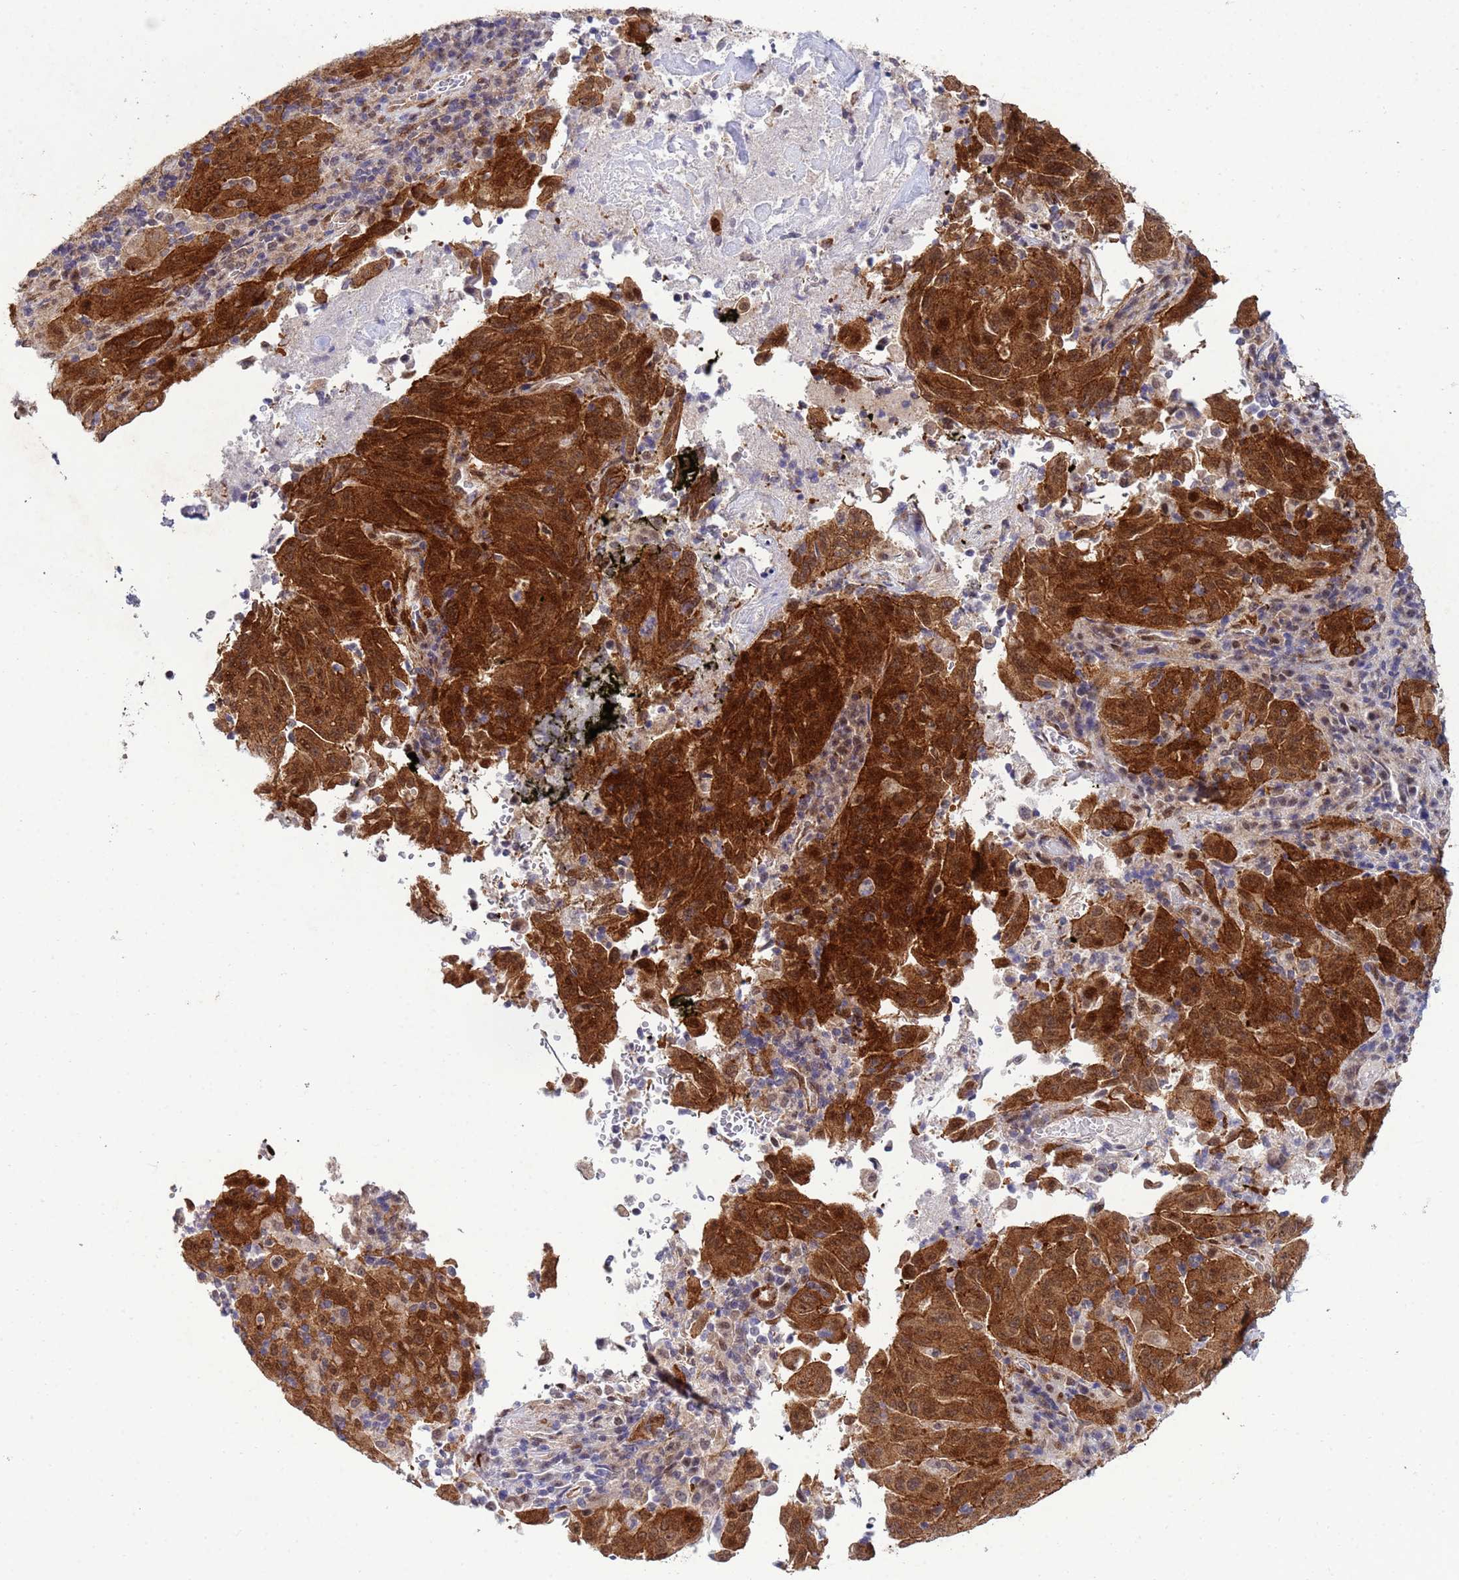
{"staining": {"intensity": "strong", "quantity": ">75%", "location": "cytoplasmic/membranous,nuclear"}, "tissue": "pancreatic cancer", "cell_type": "Tumor cells", "image_type": "cancer", "snomed": [{"axis": "morphology", "description": "Adenocarcinoma, NOS"}, {"axis": "topography", "description": "Pancreas"}], "caption": "Human adenocarcinoma (pancreatic) stained with a brown dye displays strong cytoplasmic/membranous and nuclear positive expression in approximately >75% of tumor cells.", "gene": "TRIP6", "patient": {"sex": "male", "age": 63}}